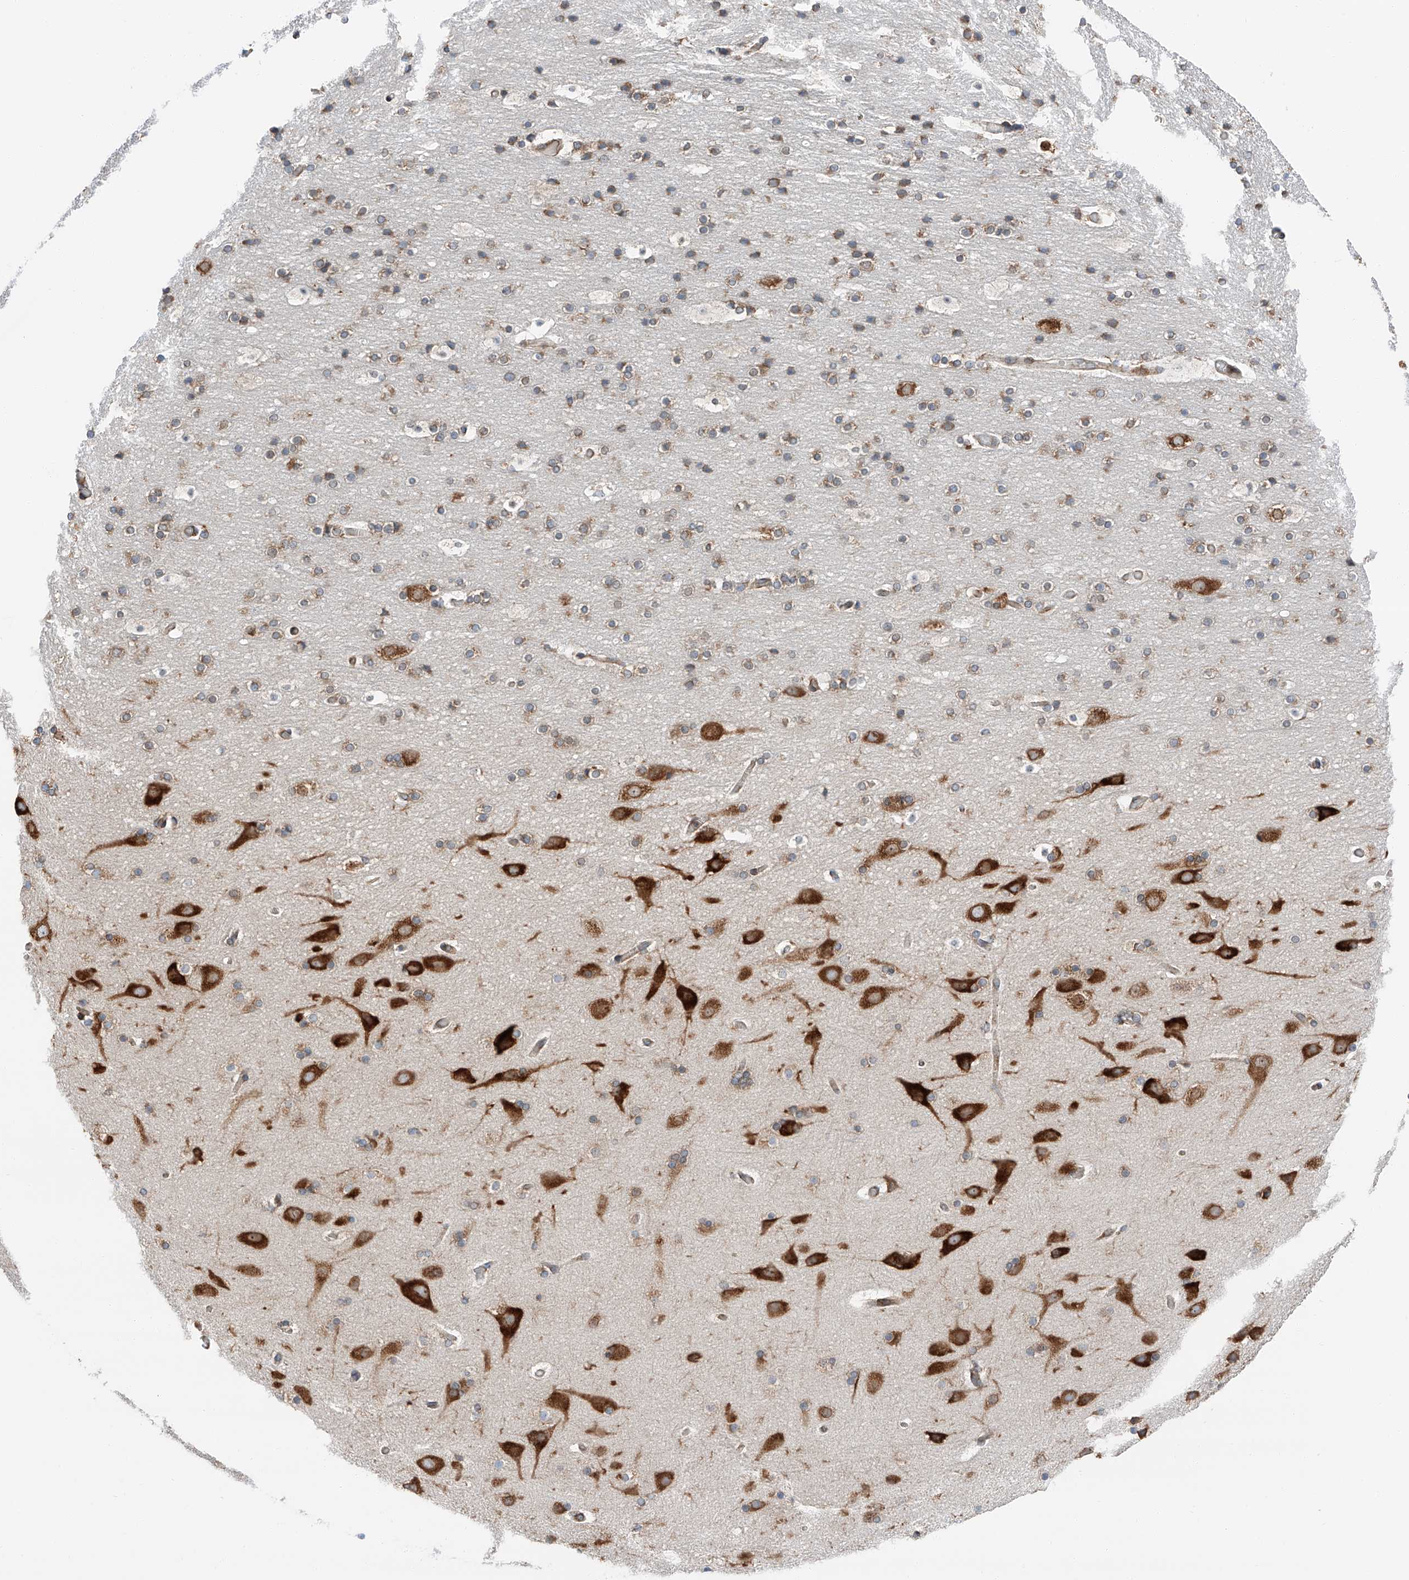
{"staining": {"intensity": "weak", "quantity": "<25%", "location": "cytoplasmic/membranous"}, "tissue": "cerebral cortex", "cell_type": "Endothelial cells", "image_type": "normal", "snomed": [{"axis": "morphology", "description": "Normal tissue, NOS"}, {"axis": "topography", "description": "Cerebral cortex"}], "caption": "Image shows no protein positivity in endothelial cells of benign cerebral cortex. The staining was performed using DAB to visualize the protein expression in brown, while the nuclei were stained in blue with hematoxylin (Magnification: 20x).", "gene": "ZC3H15", "patient": {"sex": "male", "age": 57}}